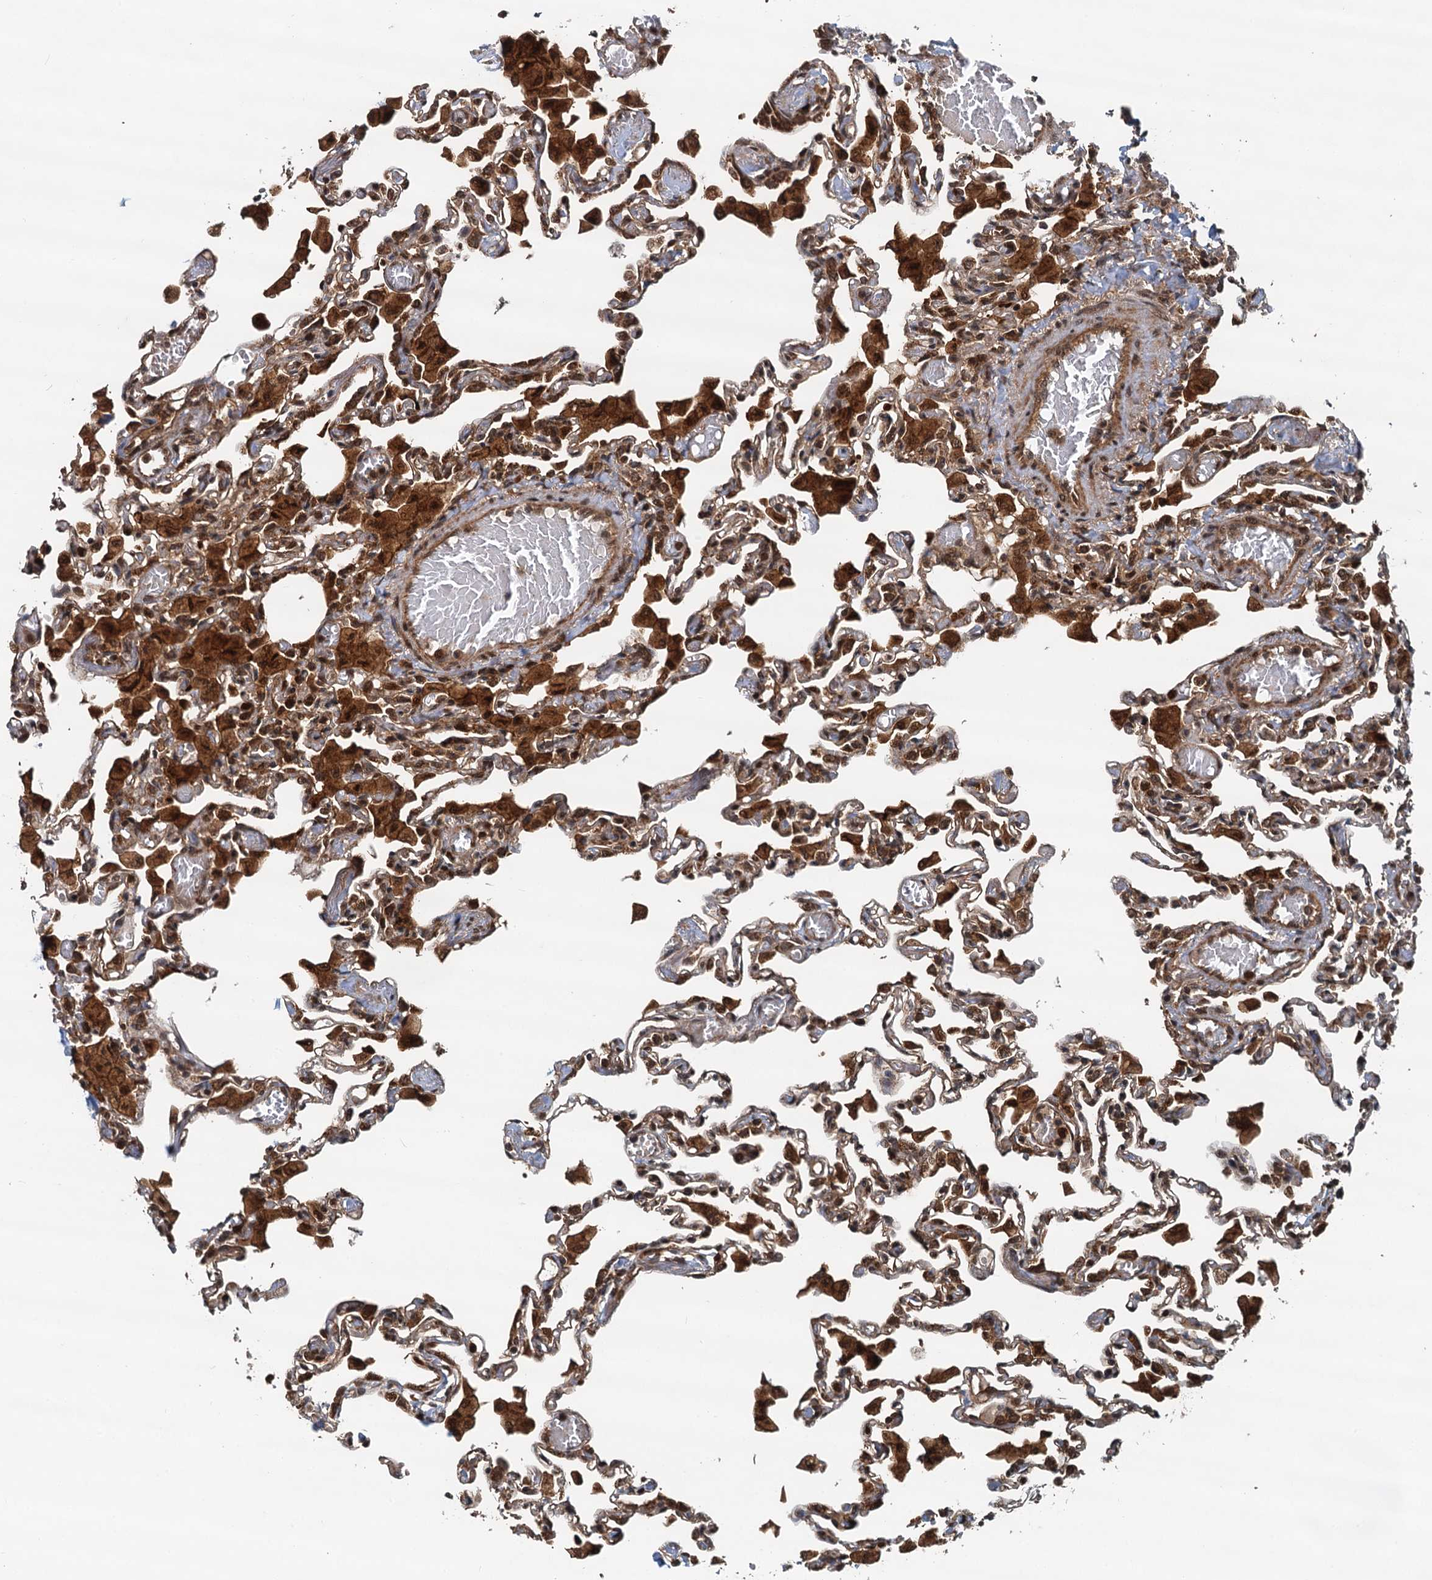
{"staining": {"intensity": "strong", "quantity": "25%-75%", "location": "cytoplasmic/membranous,nuclear"}, "tissue": "lung", "cell_type": "Alveolar cells", "image_type": "normal", "snomed": [{"axis": "morphology", "description": "Normal tissue, NOS"}, {"axis": "topography", "description": "Bronchus"}, {"axis": "topography", "description": "Lung"}], "caption": "Strong cytoplasmic/membranous,nuclear expression is identified in approximately 25%-75% of alveolar cells in benign lung.", "gene": "STUB1", "patient": {"sex": "female", "age": 49}}